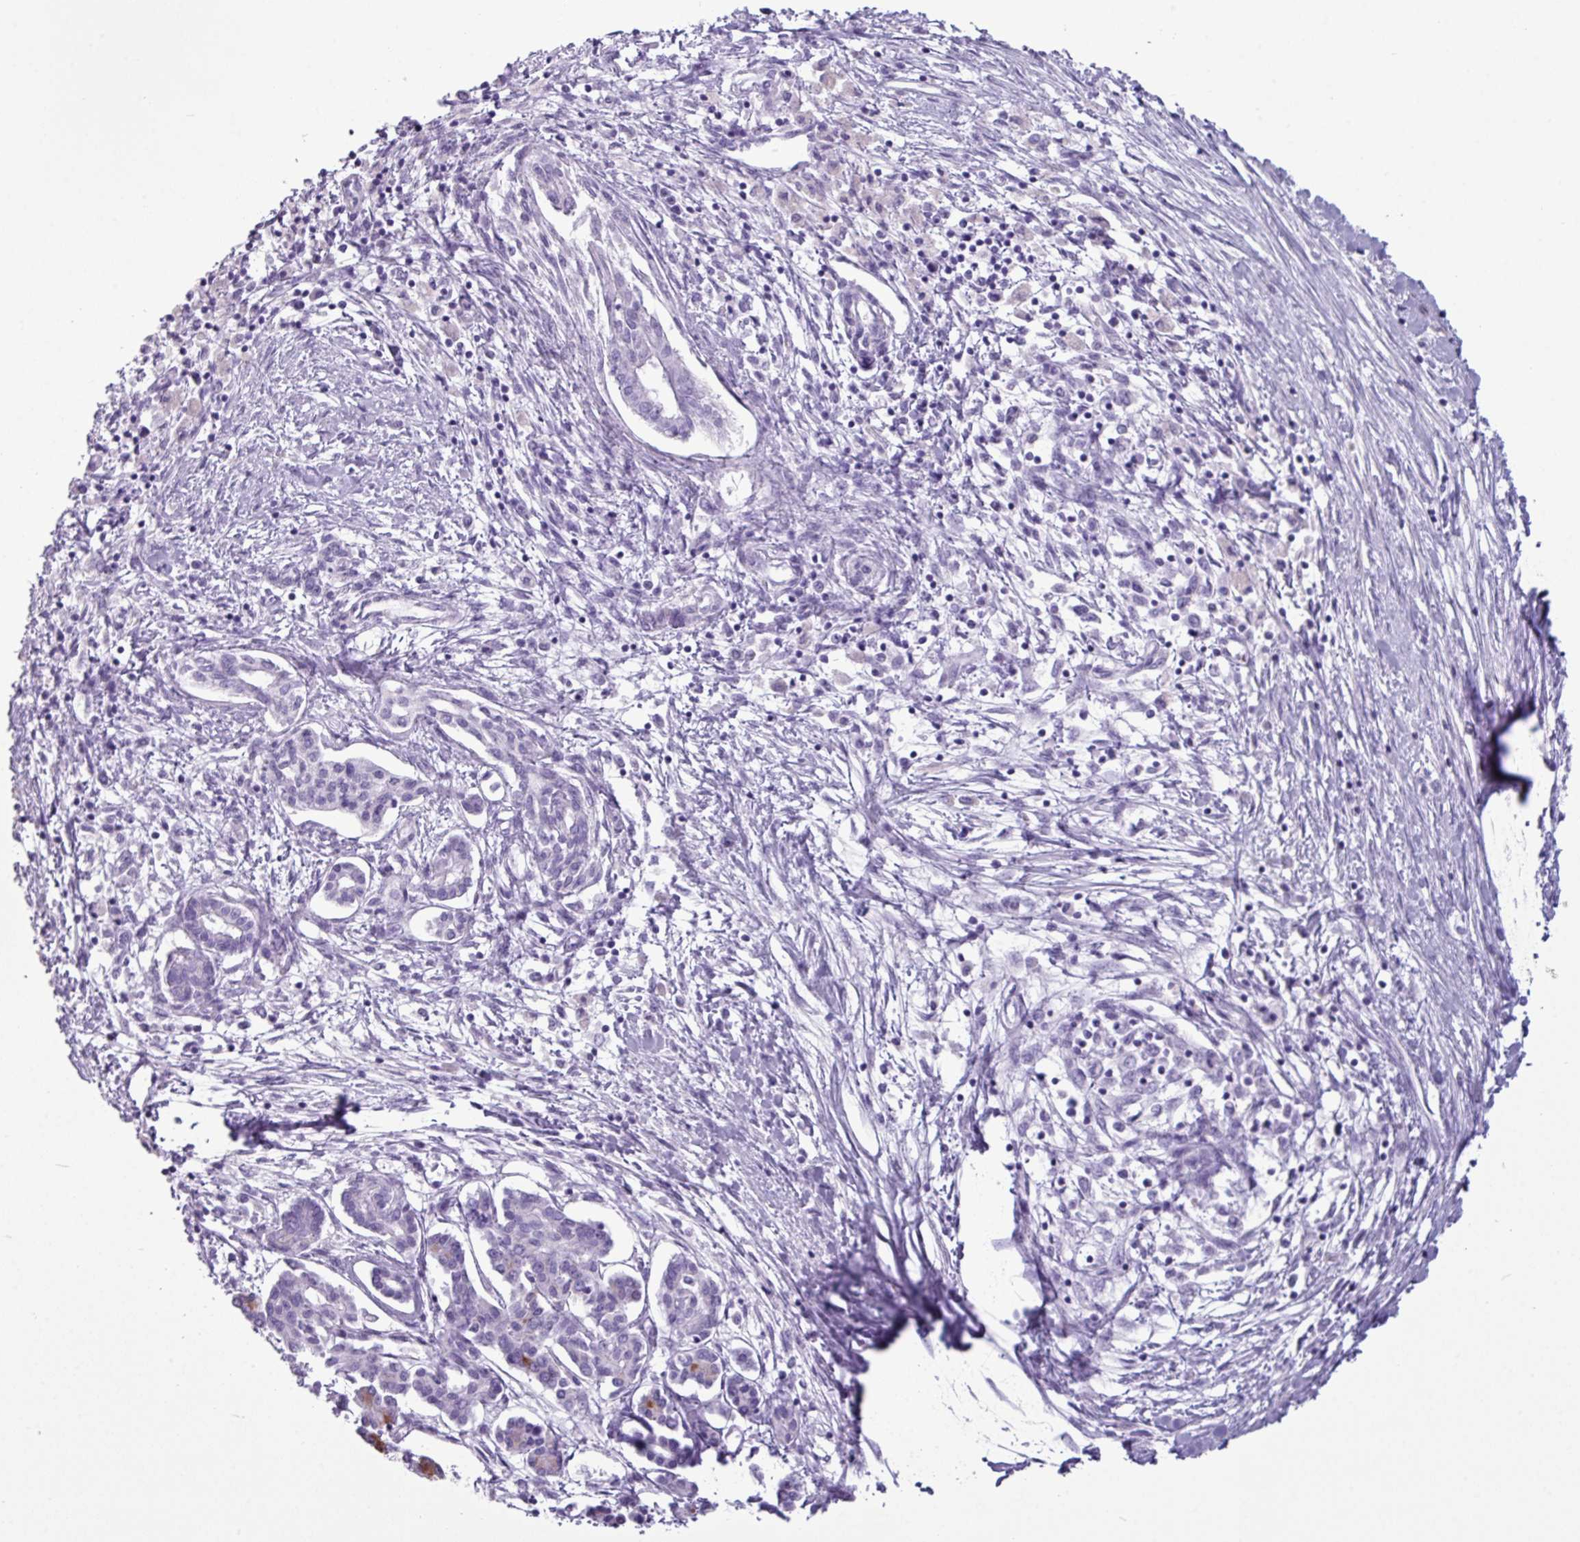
{"staining": {"intensity": "negative", "quantity": "none", "location": "none"}, "tissue": "pancreatic cancer", "cell_type": "Tumor cells", "image_type": "cancer", "snomed": [{"axis": "morphology", "description": "Adenocarcinoma, NOS"}, {"axis": "topography", "description": "Pancreas"}], "caption": "There is no significant positivity in tumor cells of pancreatic adenocarcinoma.", "gene": "AMY1B", "patient": {"sex": "female", "age": 50}}